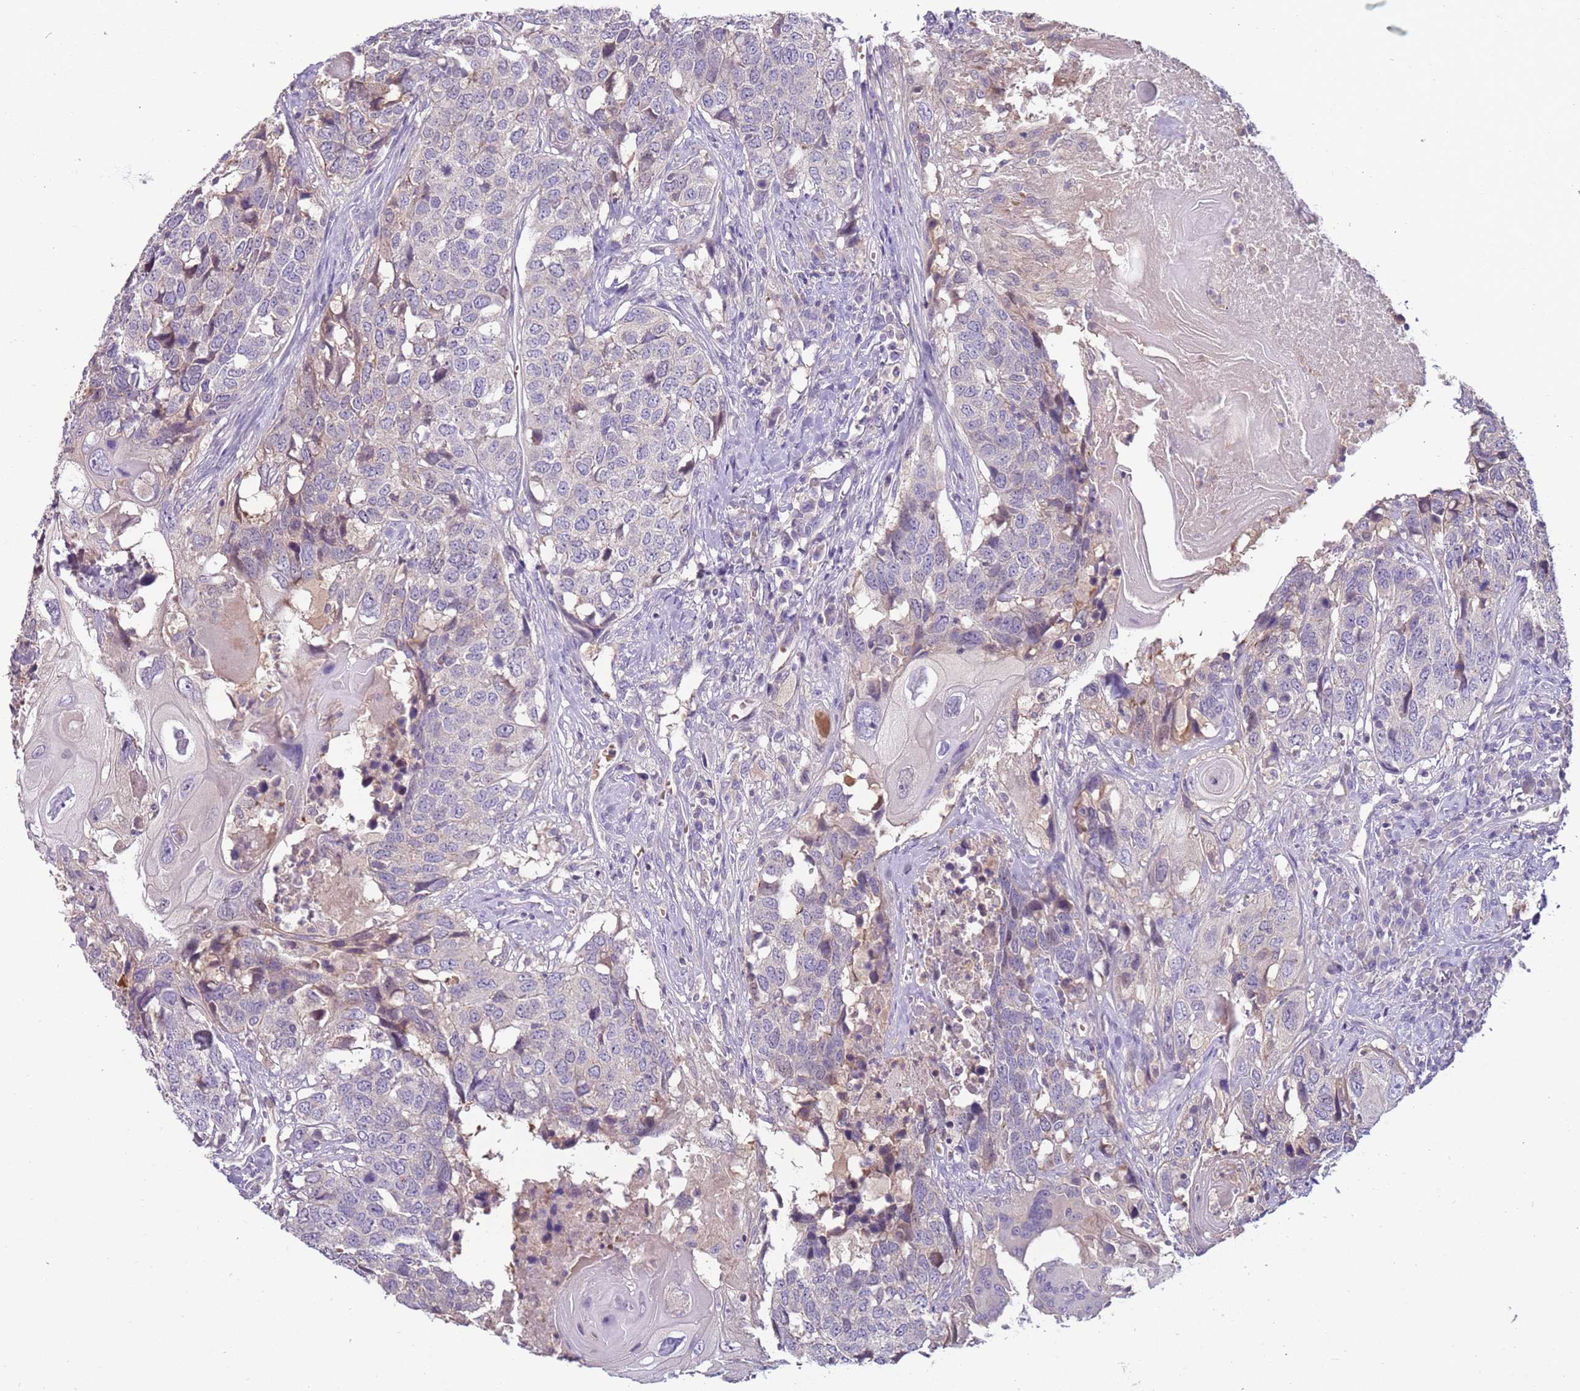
{"staining": {"intensity": "weak", "quantity": "<25%", "location": "cytoplasmic/membranous"}, "tissue": "head and neck cancer", "cell_type": "Tumor cells", "image_type": "cancer", "snomed": [{"axis": "morphology", "description": "Squamous cell carcinoma, NOS"}, {"axis": "topography", "description": "Head-Neck"}], "caption": "This is a photomicrograph of immunohistochemistry staining of head and neck squamous cell carcinoma, which shows no positivity in tumor cells.", "gene": "ARHGAP5", "patient": {"sex": "male", "age": 66}}